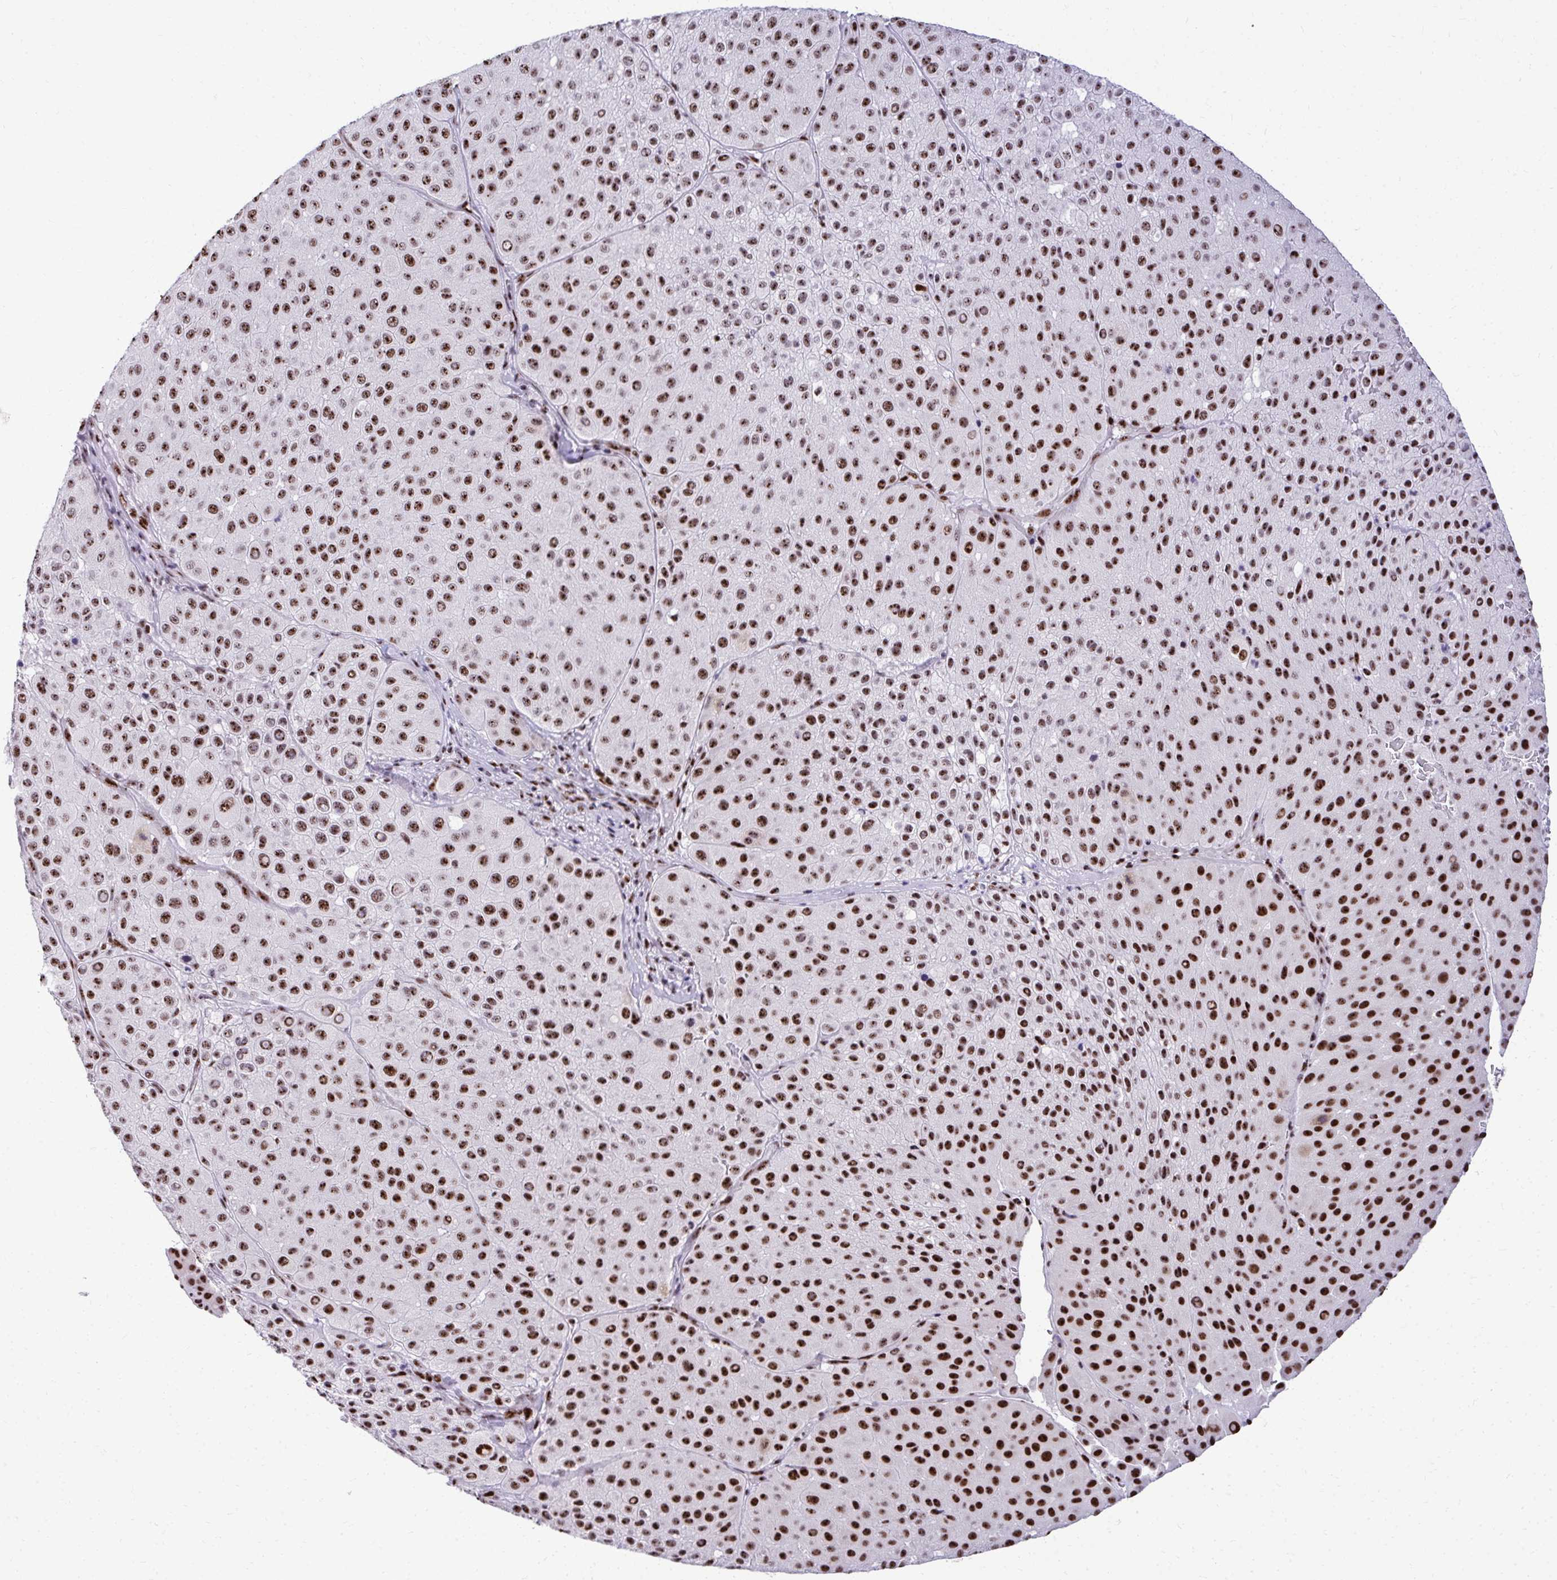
{"staining": {"intensity": "strong", "quantity": ">75%", "location": "nuclear"}, "tissue": "melanoma", "cell_type": "Tumor cells", "image_type": "cancer", "snomed": [{"axis": "morphology", "description": "Malignant melanoma, Metastatic site"}, {"axis": "topography", "description": "Smooth muscle"}], "caption": "This is an image of immunohistochemistry (IHC) staining of melanoma, which shows strong positivity in the nuclear of tumor cells.", "gene": "PELP1", "patient": {"sex": "male", "age": 41}}